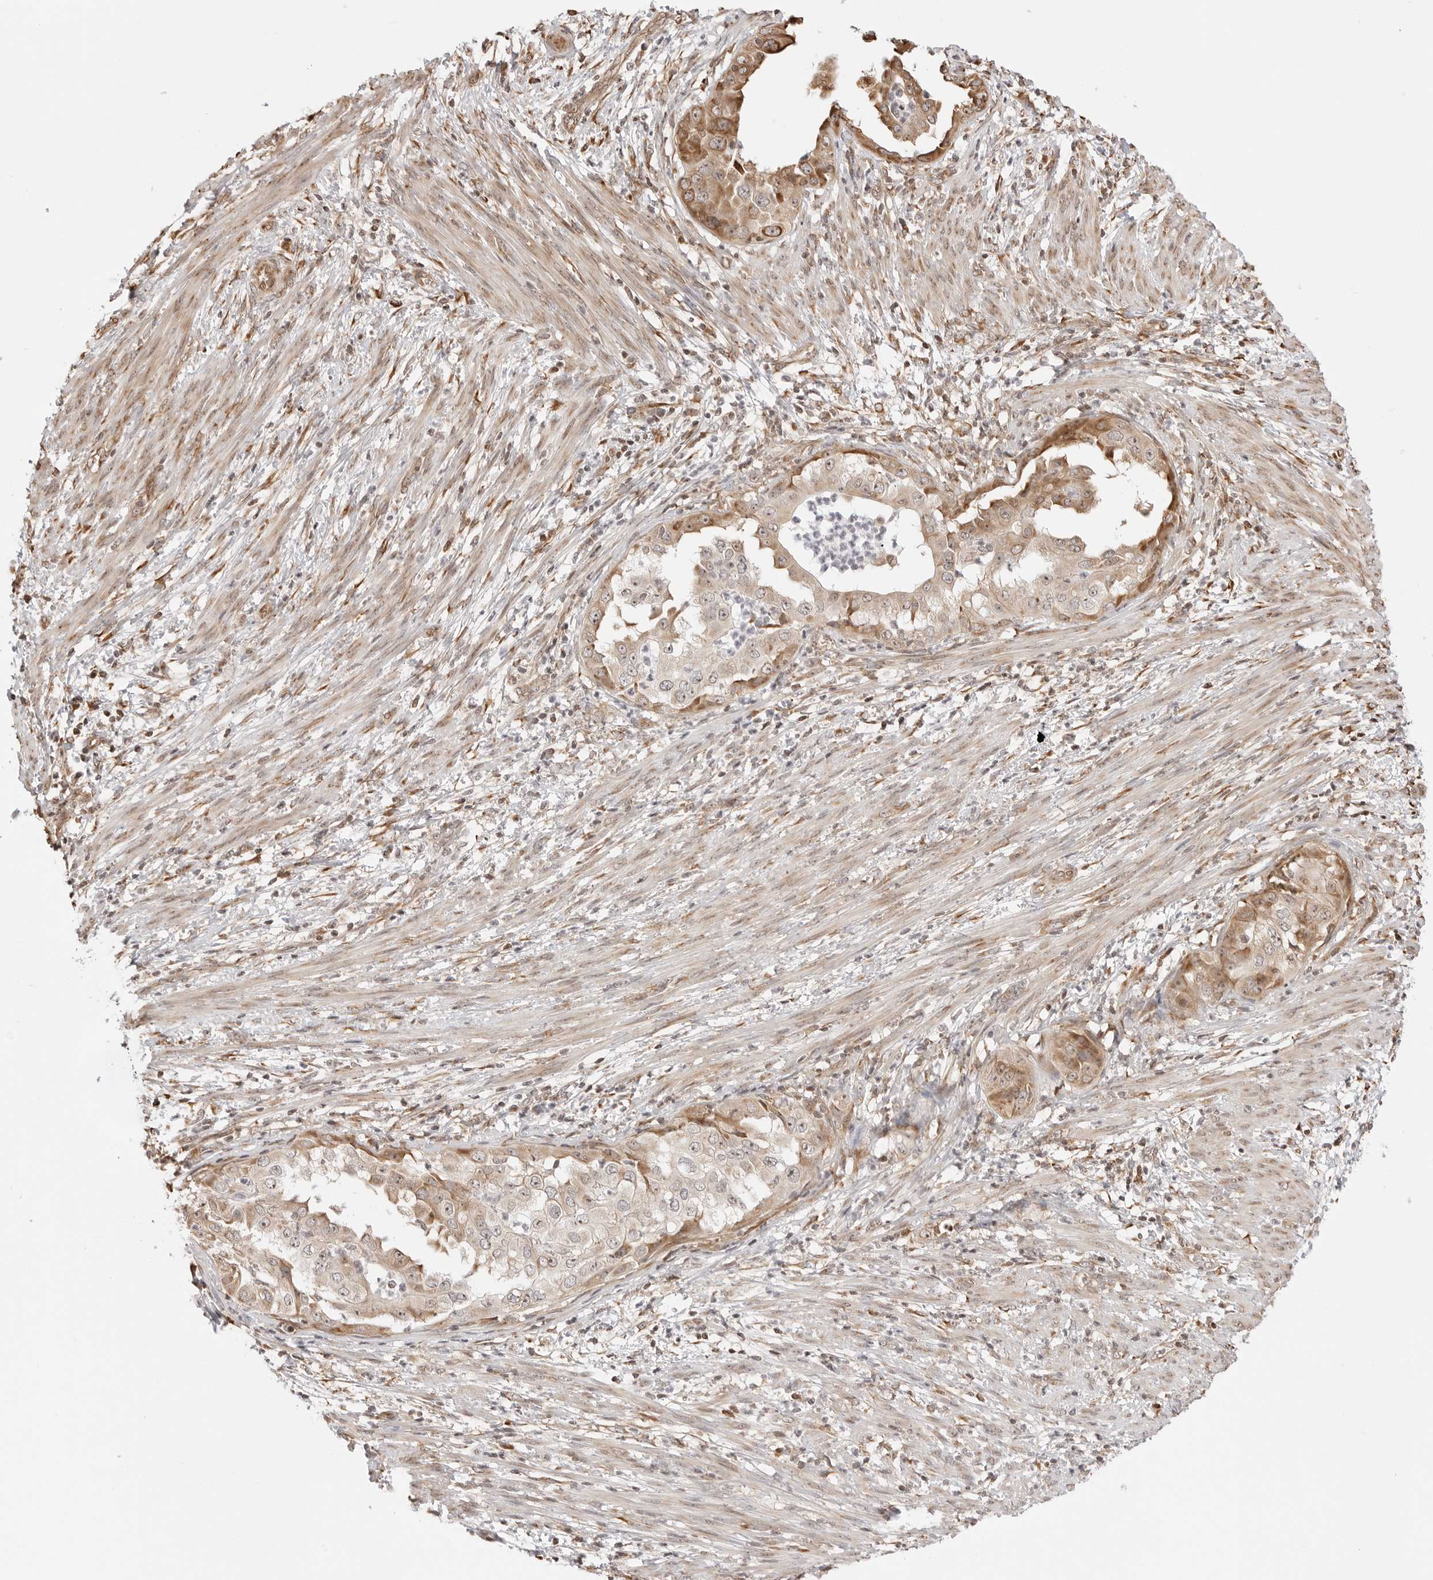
{"staining": {"intensity": "moderate", "quantity": "25%-75%", "location": "cytoplasmic/membranous,nuclear"}, "tissue": "endometrial cancer", "cell_type": "Tumor cells", "image_type": "cancer", "snomed": [{"axis": "morphology", "description": "Adenocarcinoma, NOS"}, {"axis": "topography", "description": "Endometrium"}], "caption": "Adenocarcinoma (endometrial) was stained to show a protein in brown. There is medium levels of moderate cytoplasmic/membranous and nuclear staining in about 25%-75% of tumor cells.", "gene": "FKBP14", "patient": {"sex": "female", "age": 85}}